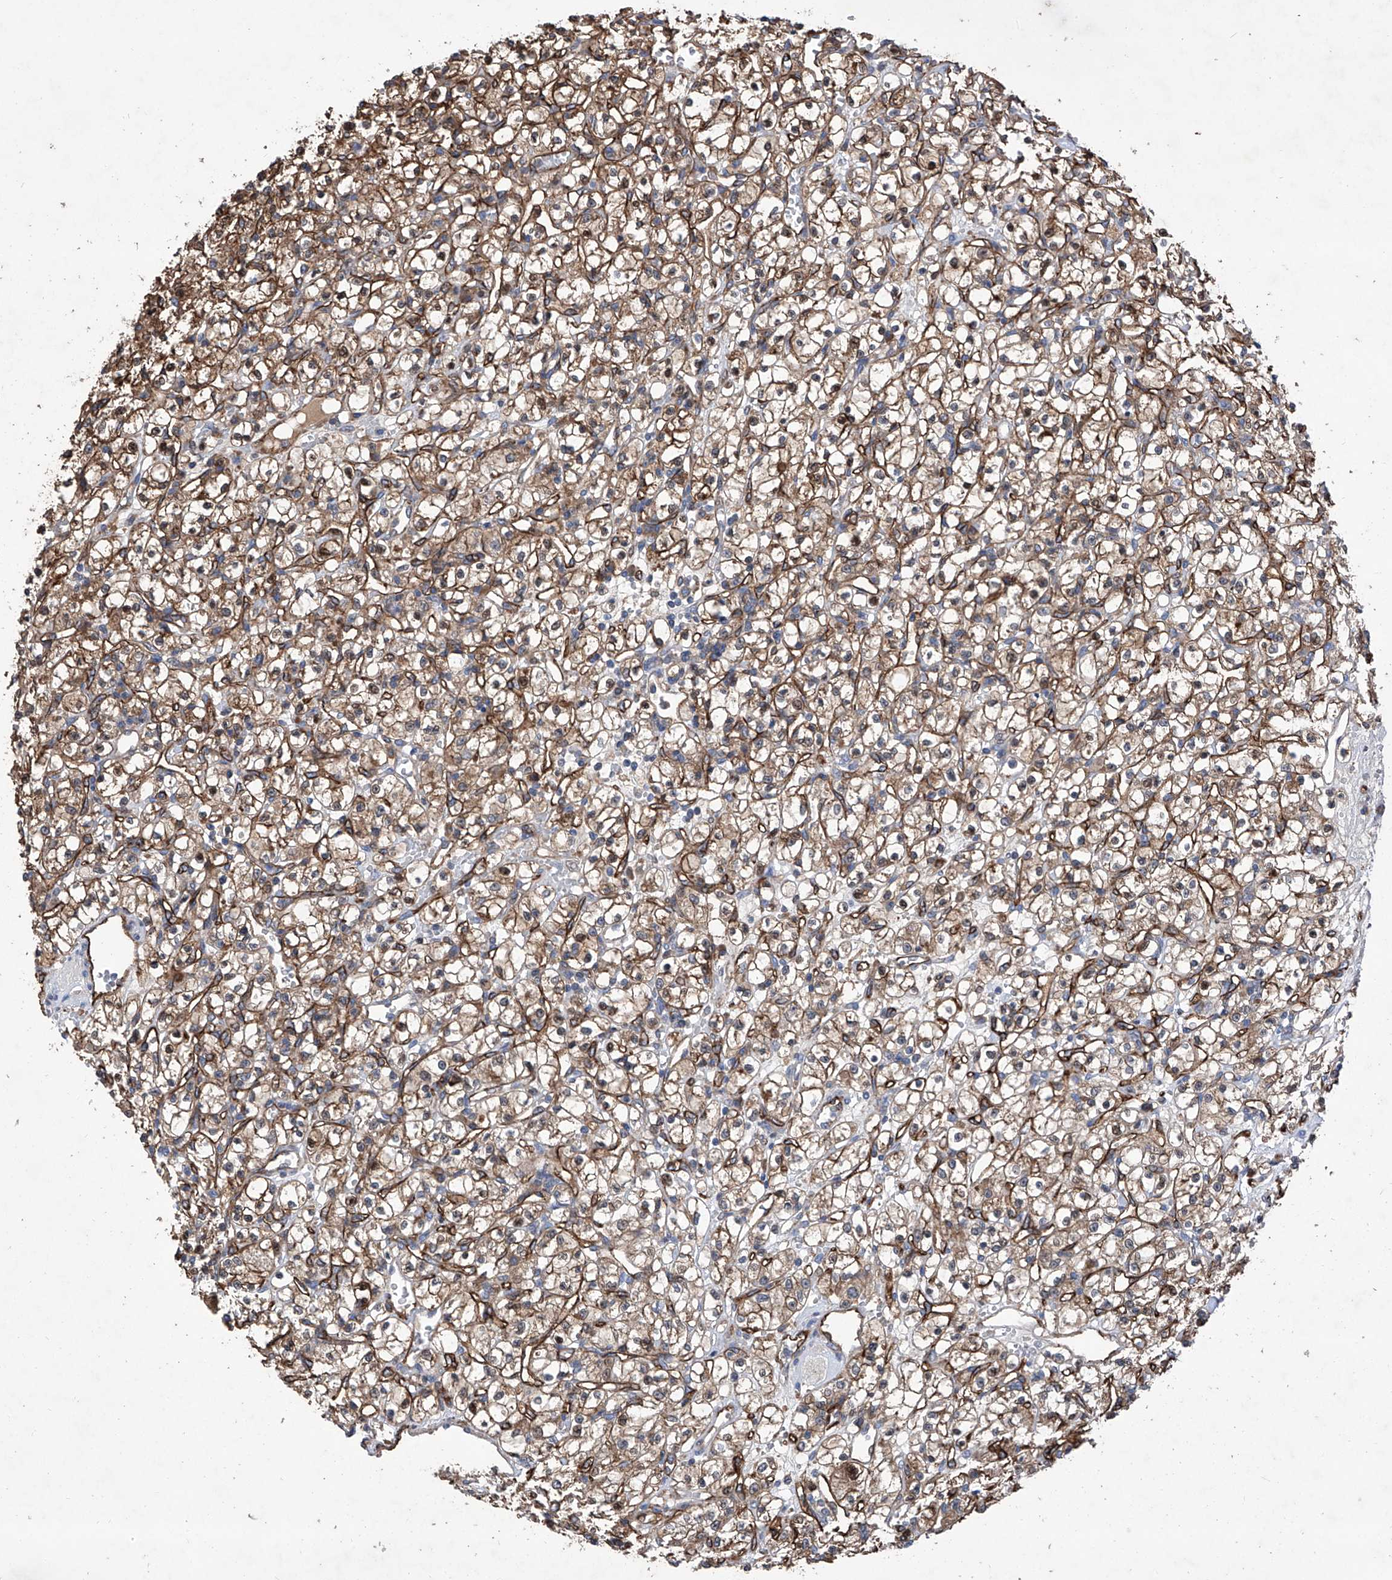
{"staining": {"intensity": "moderate", "quantity": ">75%", "location": "cytoplasmic/membranous"}, "tissue": "renal cancer", "cell_type": "Tumor cells", "image_type": "cancer", "snomed": [{"axis": "morphology", "description": "Adenocarcinoma, NOS"}, {"axis": "topography", "description": "Kidney"}], "caption": "Moderate cytoplasmic/membranous positivity for a protein is identified in about >75% of tumor cells of renal cancer (adenocarcinoma) using immunohistochemistry.", "gene": "INPP5B", "patient": {"sex": "female", "age": 59}}